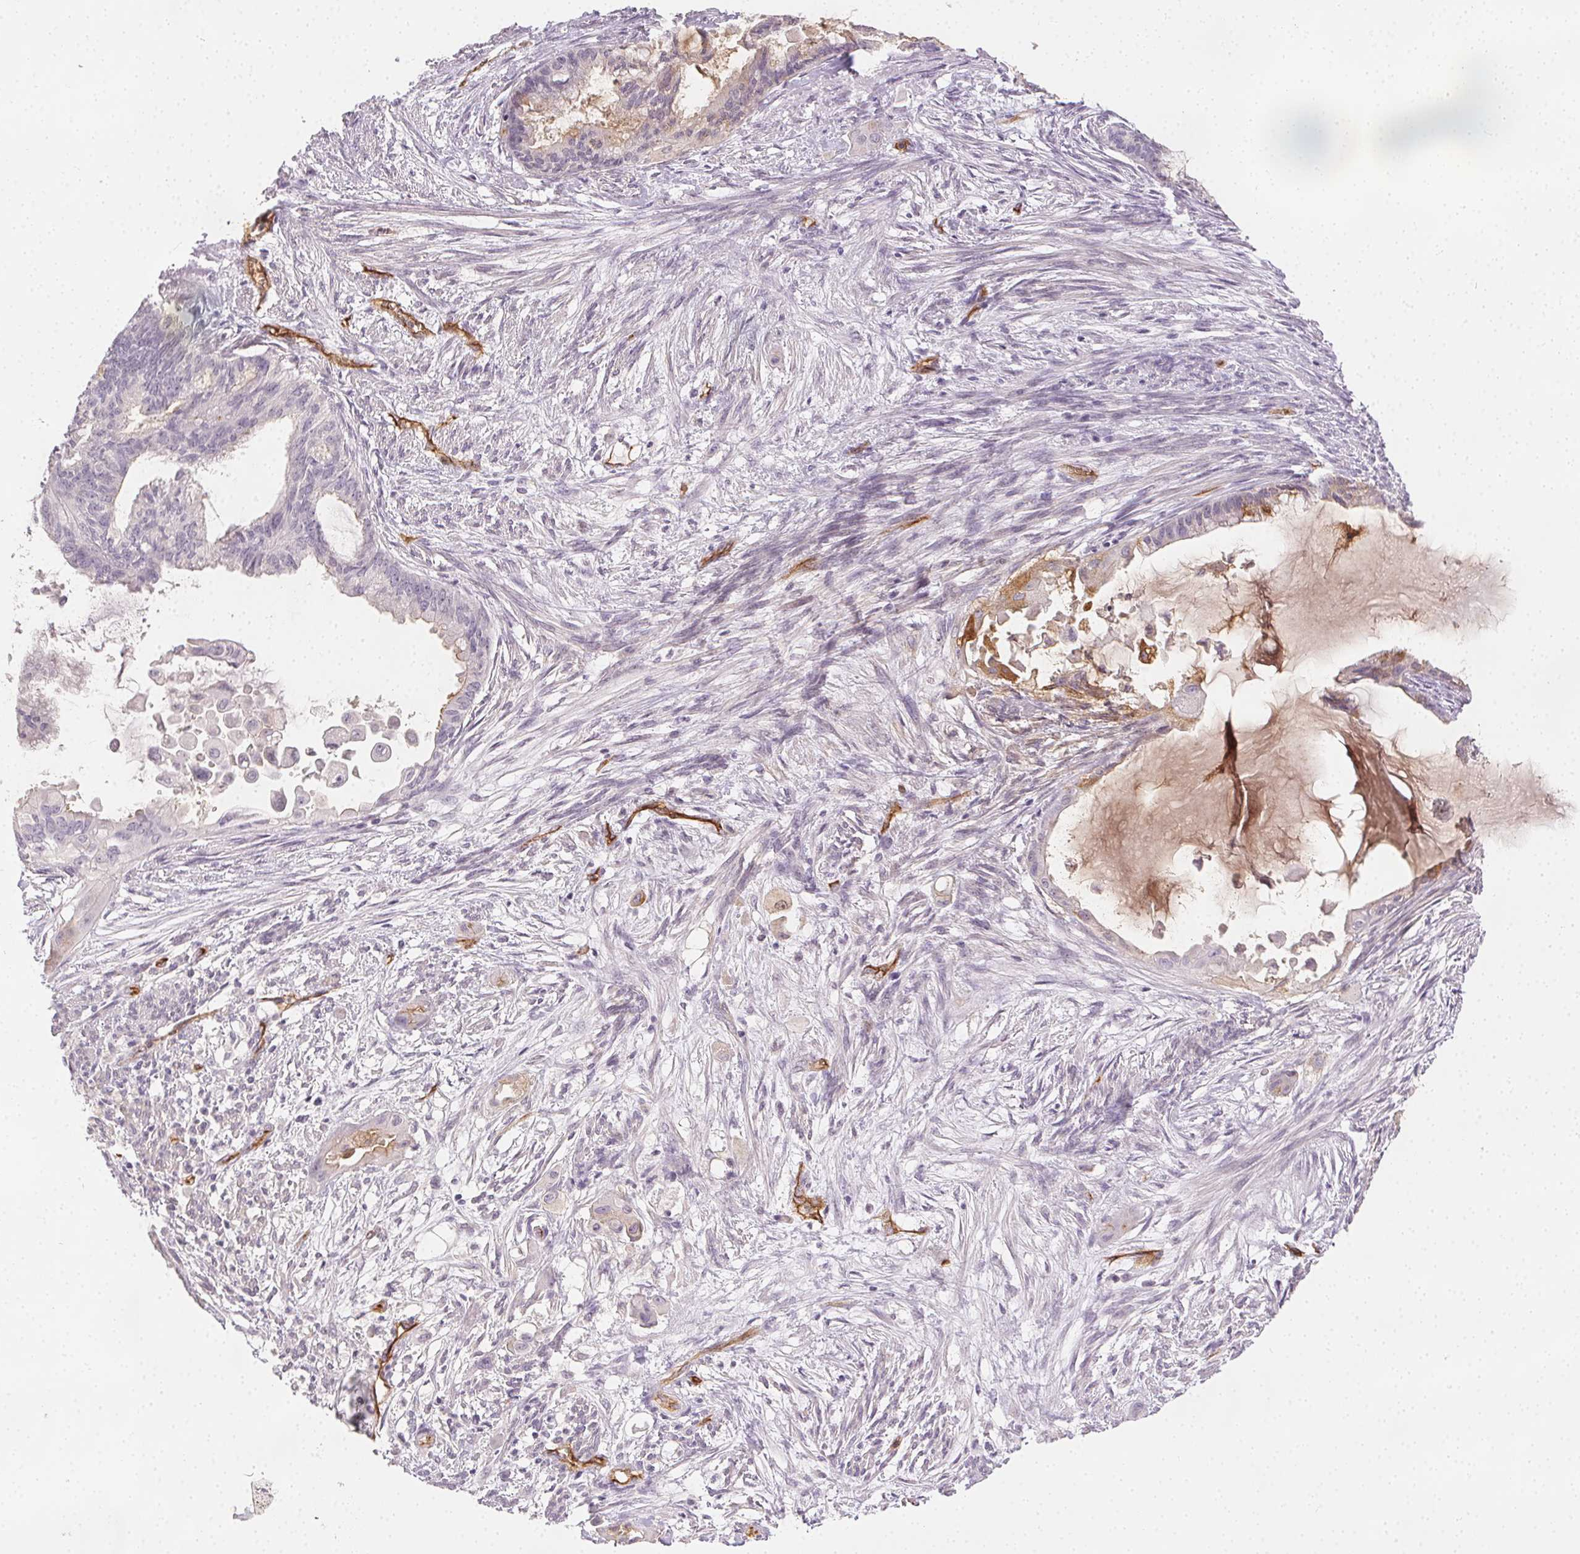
{"staining": {"intensity": "negative", "quantity": "none", "location": "none"}, "tissue": "endometrial cancer", "cell_type": "Tumor cells", "image_type": "cancer", "snomed": [{"axis": "morphology", "description": "Adenocarcinoma, NOS"}, {"axis": "topography", "description": "Endometrium"}], "caption": "This micrograph is of adenocarcinoma (endometrial) stained with immunohistochemistry (IHC) to label a protein in brown with the nuclei are counter-stained blue. There is no staining in tumor cells. (DAB immunohistochemistry (IHC) with hematoxylin counter stain).", "gene": "PODXL", "patient": {"sex": "female", "age": 86}}